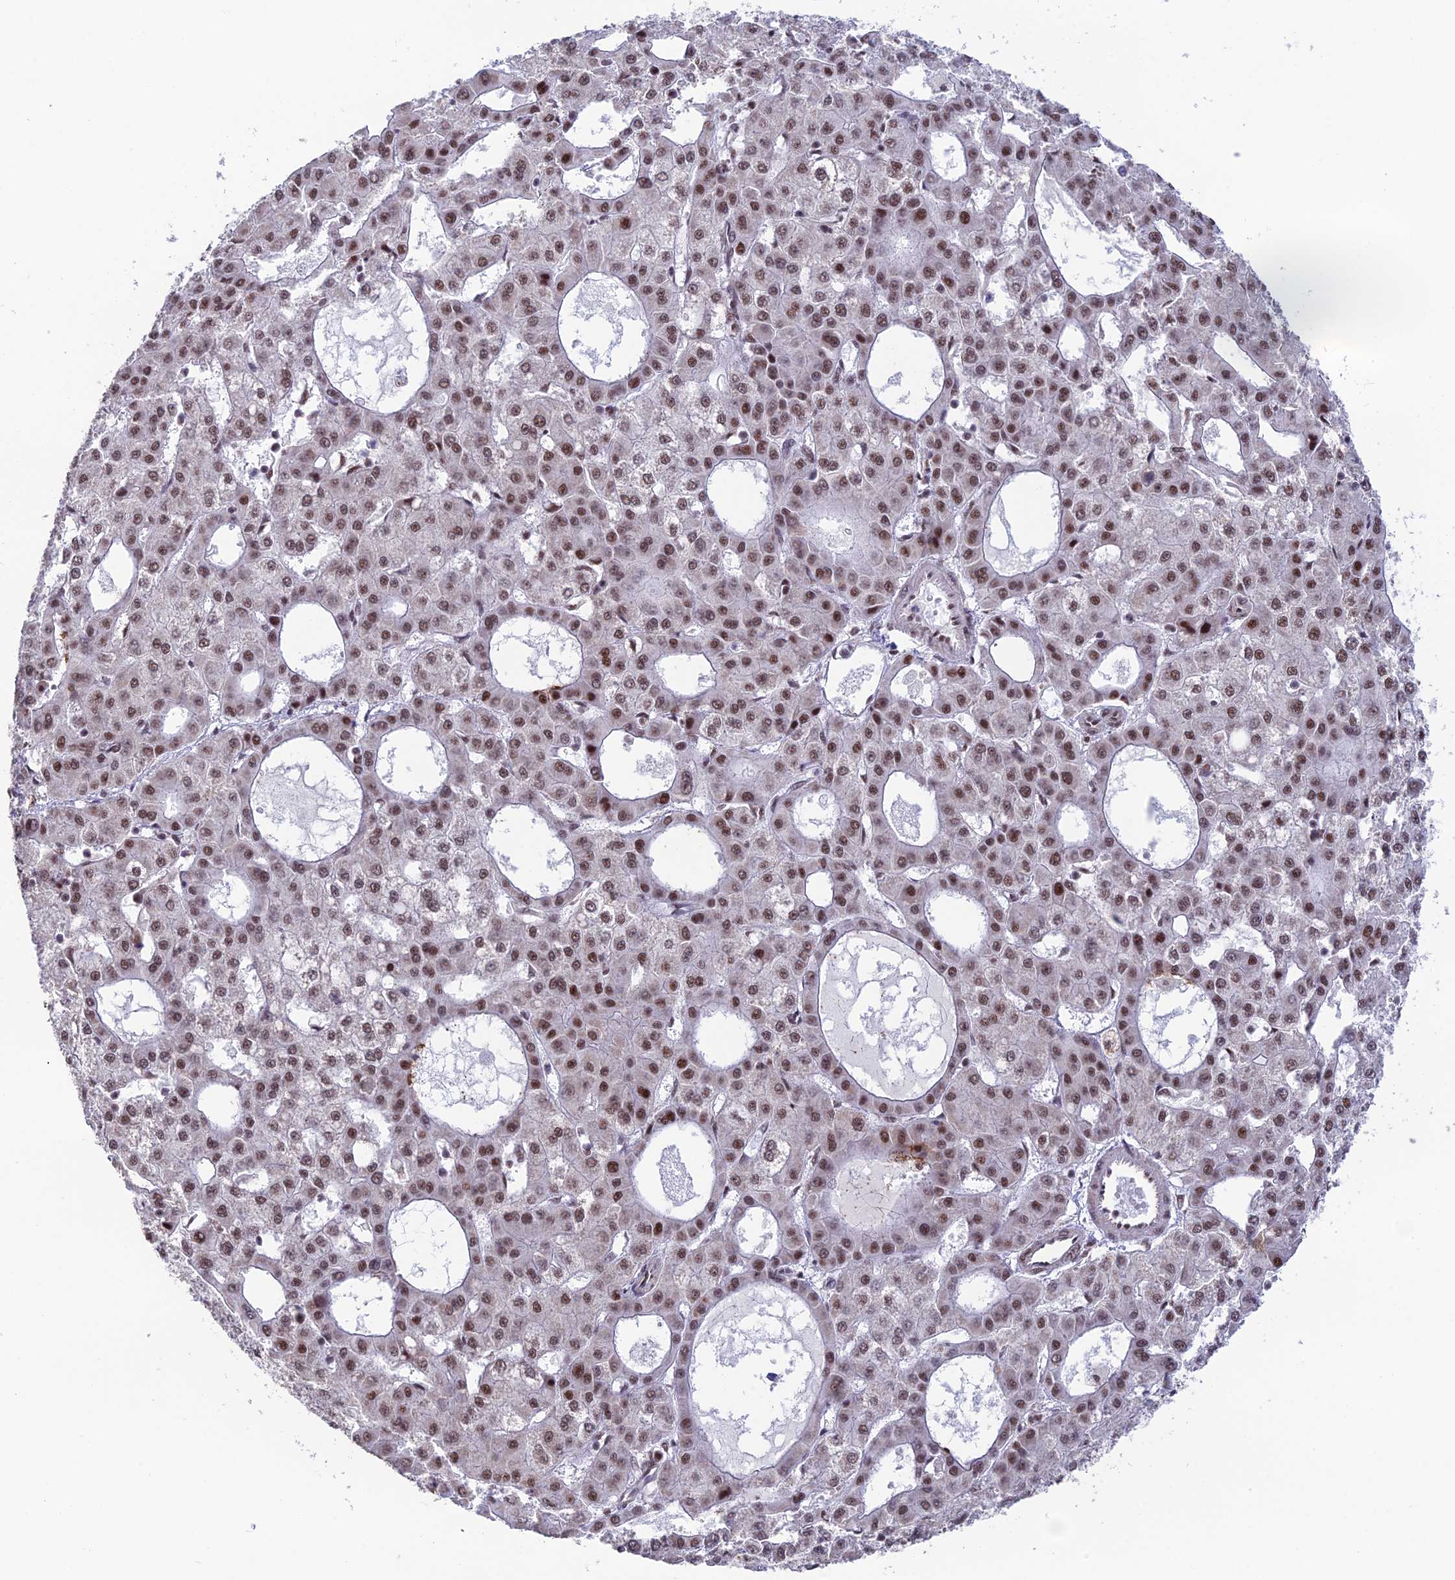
{"staining": {"intensity": "moderate", "quantity": ">75%", "location": "nuclear"}, "tissue": "liver cancer", "cell_type": "Tumor cells", "image_type": "cancer", "snomed": [{"axis": "morphology", "description": "Carcinoma, Hepatocellular, NOS"}, {"axis": "topography", "description": "Liver"}], "caption": "Immunohistochemical staining of liver cancer displays medium levels of moderate nuclear protein expression in approximately >75% of tumor cells. (DAB IHC with brightfield microscopy, high magnification).", "gene": "THOC7", "patient": {"sex": "male", "age": 47}}